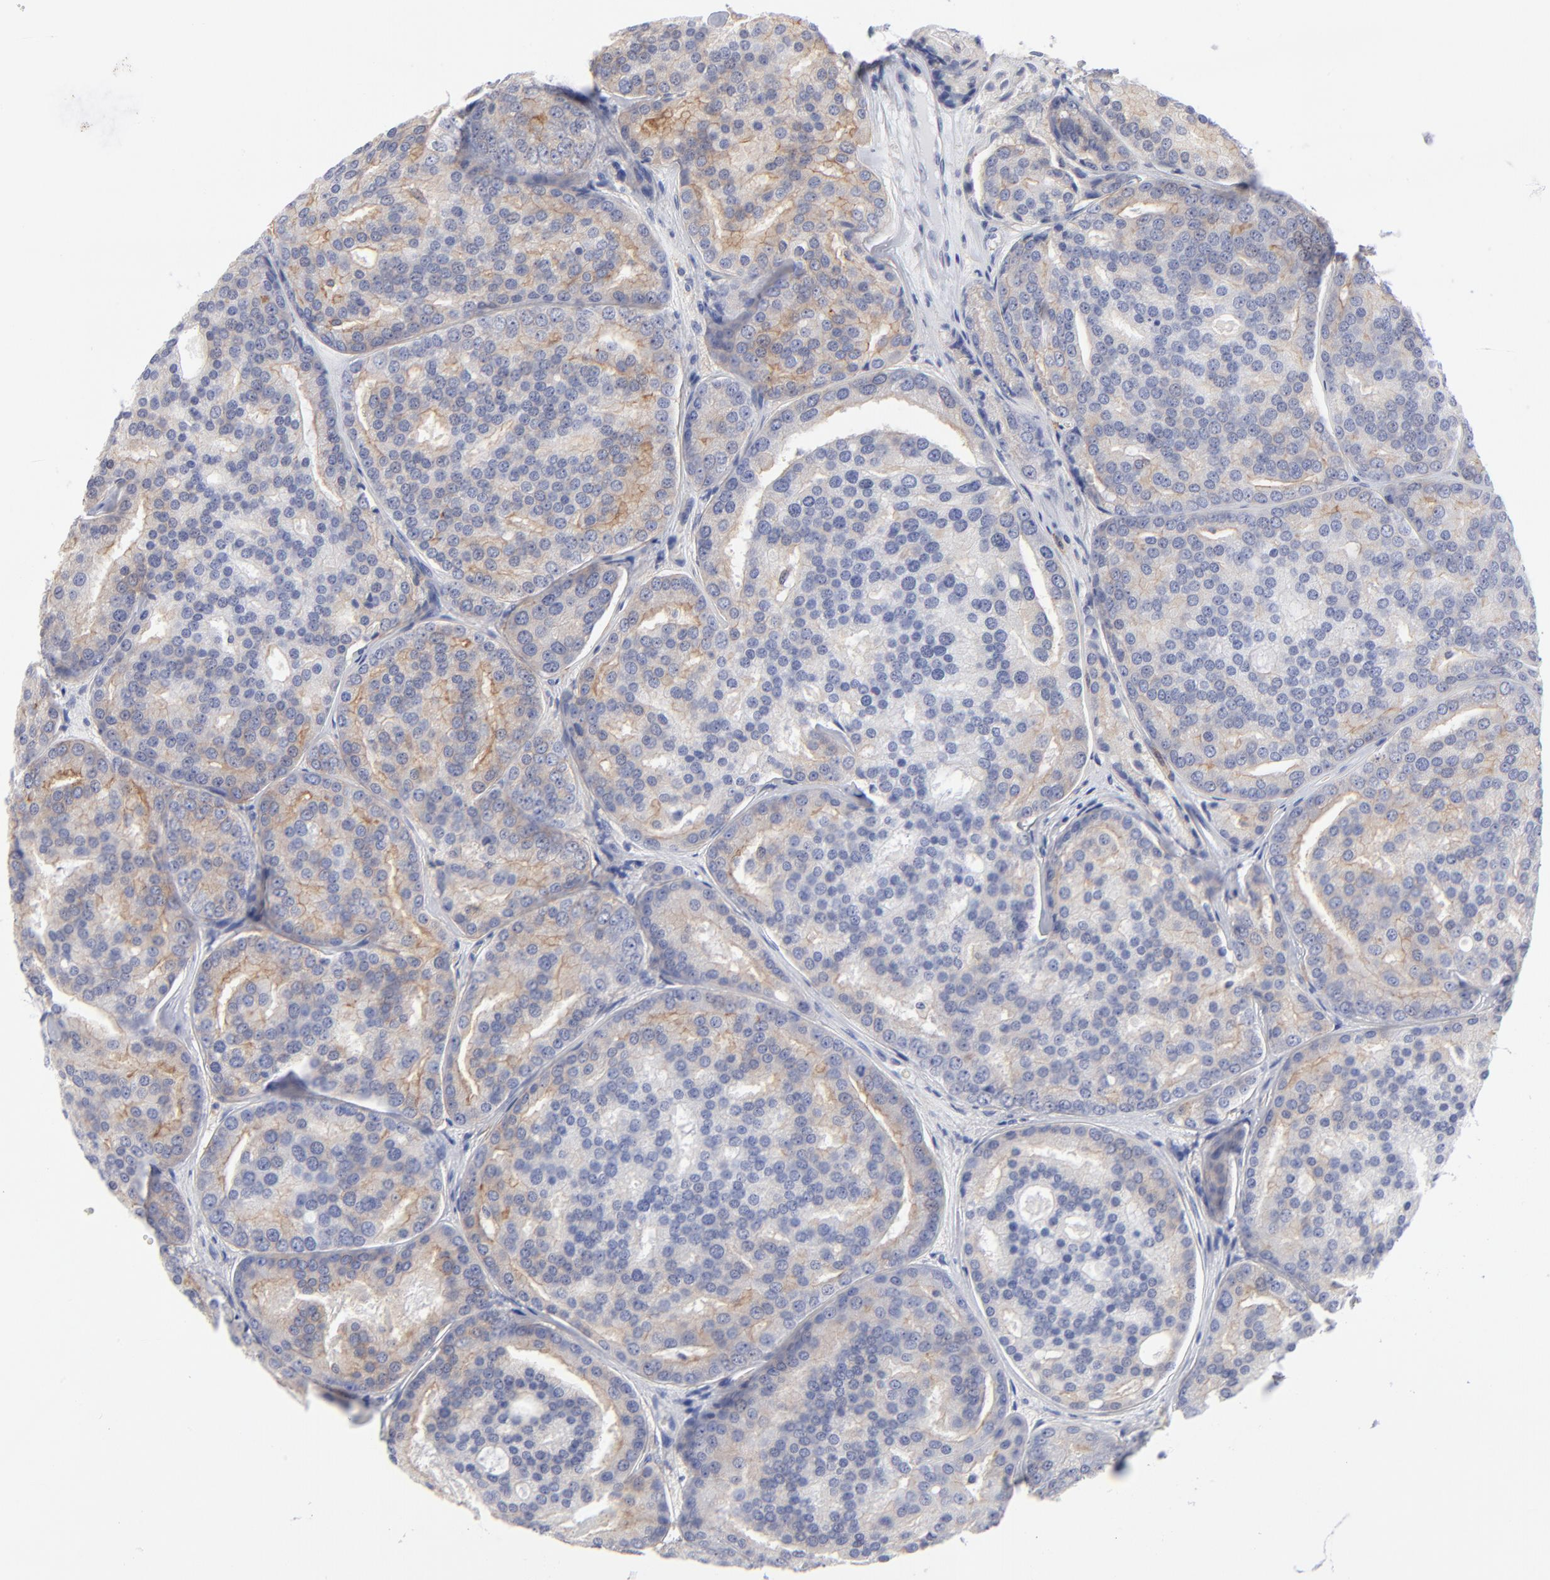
{"staining": {"intensity": "moderate", "quantity": "25%-75%", "location": "cytoplasmic/membranous"}, "tissue": "prostate cancer", "cell_type": "Tumor cells", "image_type": "cancer", "snomed": [{"axis": "morphology", "description": "Adenocarcinoma, High grade"}, {"axis": "topography", "description": "Prostate"}], "caption": "Immunohistochemistry histopathology image of neoplastic tissue: prostate adenocarcinoma (high-grade) stained using immunohistochemistry (IHC) demonstrates medium levels of moderate protein expression localized specifically in the cytoplasmic/membranous of tumor cells, appearing as a cytoplasmic/membranous brown color.", "gene": "LAT2", "patient": {"sex": "male", "age": 64}}